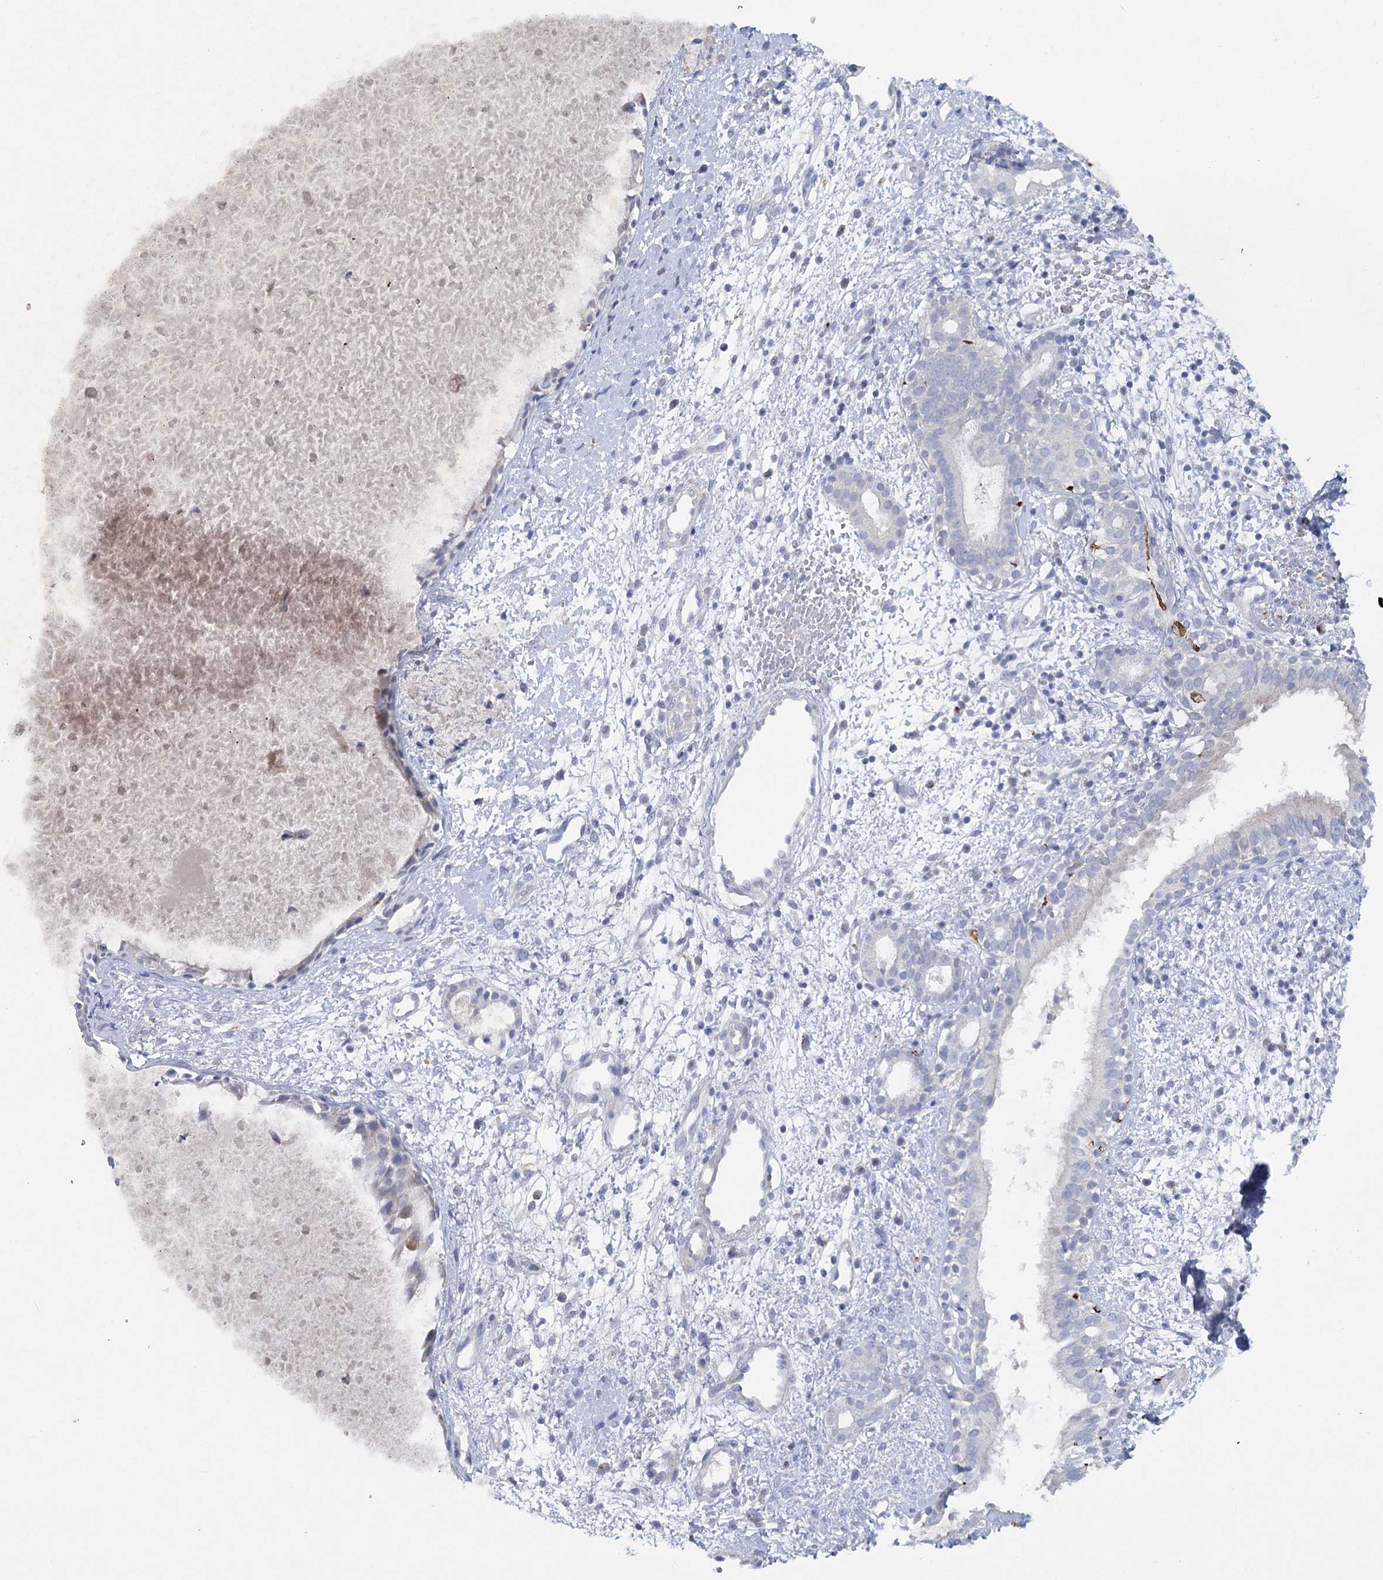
{"staining": {"intensity": "negative", "quantity": "none", "location": "none"}, "tissue": "nasopharynx", "cell_type": "Respiratory epithelial cells", "image_type": "normal", "snomed": [{"axis": "morphology", "description": "Normal tissue, NOS"}, {"axis": "topography", "description": "Nasopharynx"}], "caption": "IHC image of normal nasopharynx: nasopharynx stained with DAB demonstrates no significant protein expression in respiratory epithelial cells. (Brightfield microscopy of DAB immunohistochemistry at high magnification).", "gene": "MAP3K13", "patient": {"sex": "male", "age": 22}}